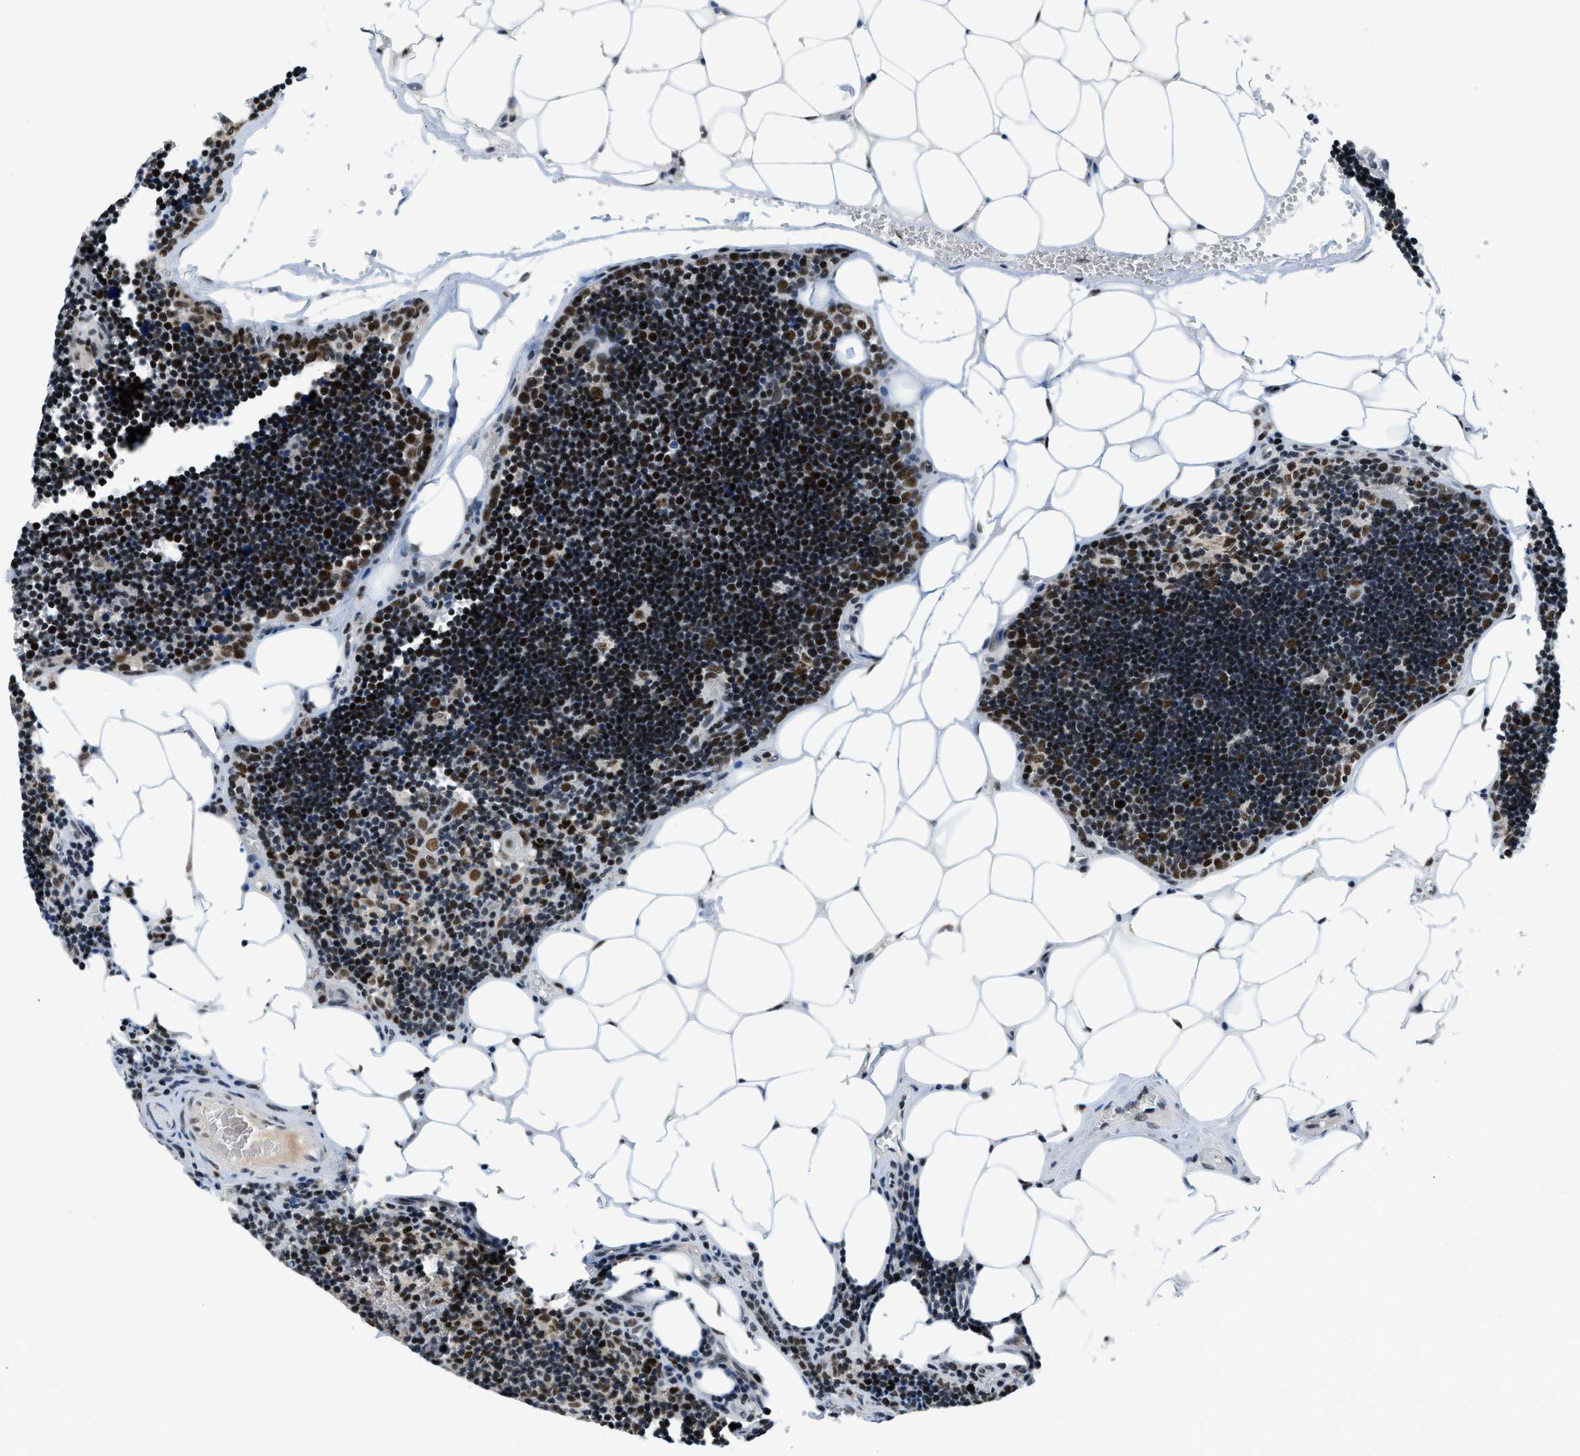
{"staining": {"intensity": "strong", "quantity": ">75%", "location": "nuclear"}, "tissue": "lymph node", "cell_type": "Germinal center cells", "image_type": "normal", "snomed": [{"axis": "morphology", "description": "Normal tissue, NOS"}, {"axis": "topography", "description": "Lymph node"}], "caption": "Immunohistochemistry of unremarkable human lymph node displays high levels of strong nuclear expression in approximately >75% of germinal center cells. Immunohistochemistry stains the protein in brown and the nuclei are stained blue.", "gene": "KDM3B", "patient": {"sex": "male", "age": 33}}